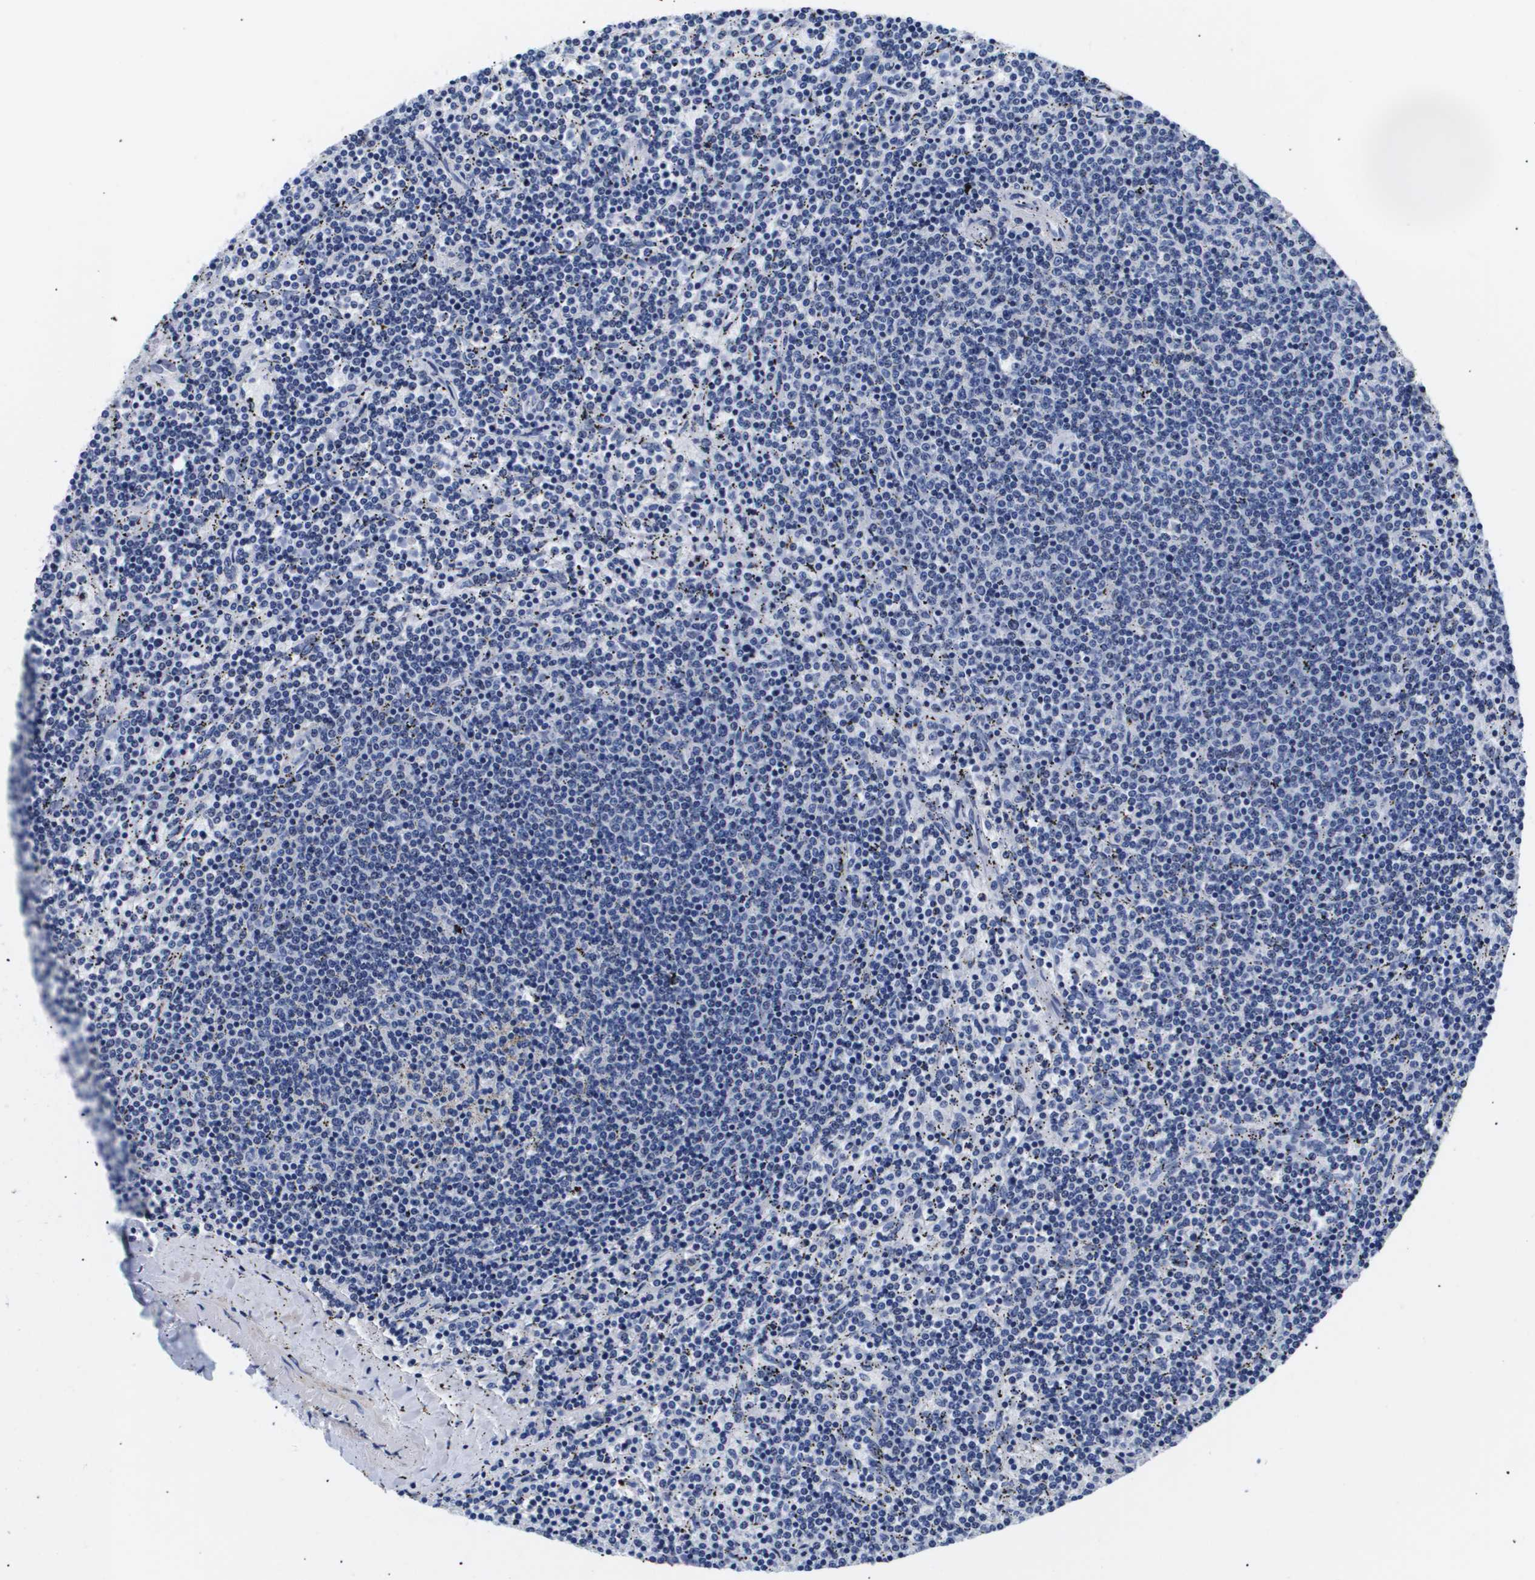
{"staining": {"intensity": "negative", "quantity": "none", "location": "none"}, "tissue": "lymphoma", "cell_type": "Tumor cells", "image_type": "cancer", "snomed": [{"axis": "morphology", "description": "Malignant lymphoma, non-Hodgkin's type, Low grade"}, {"axis": "topography", "description": "Spleen"}], "caption": "Immunohistochemical staining of lymphoma shows no significant staining in tumor cells. (Brightfield microscopy of DAB (3,3'-diaminobenzidine) immunohistochemistry at high magnification).", "gene": "SHD", "patient": {"sex": "female", "age": 50}}